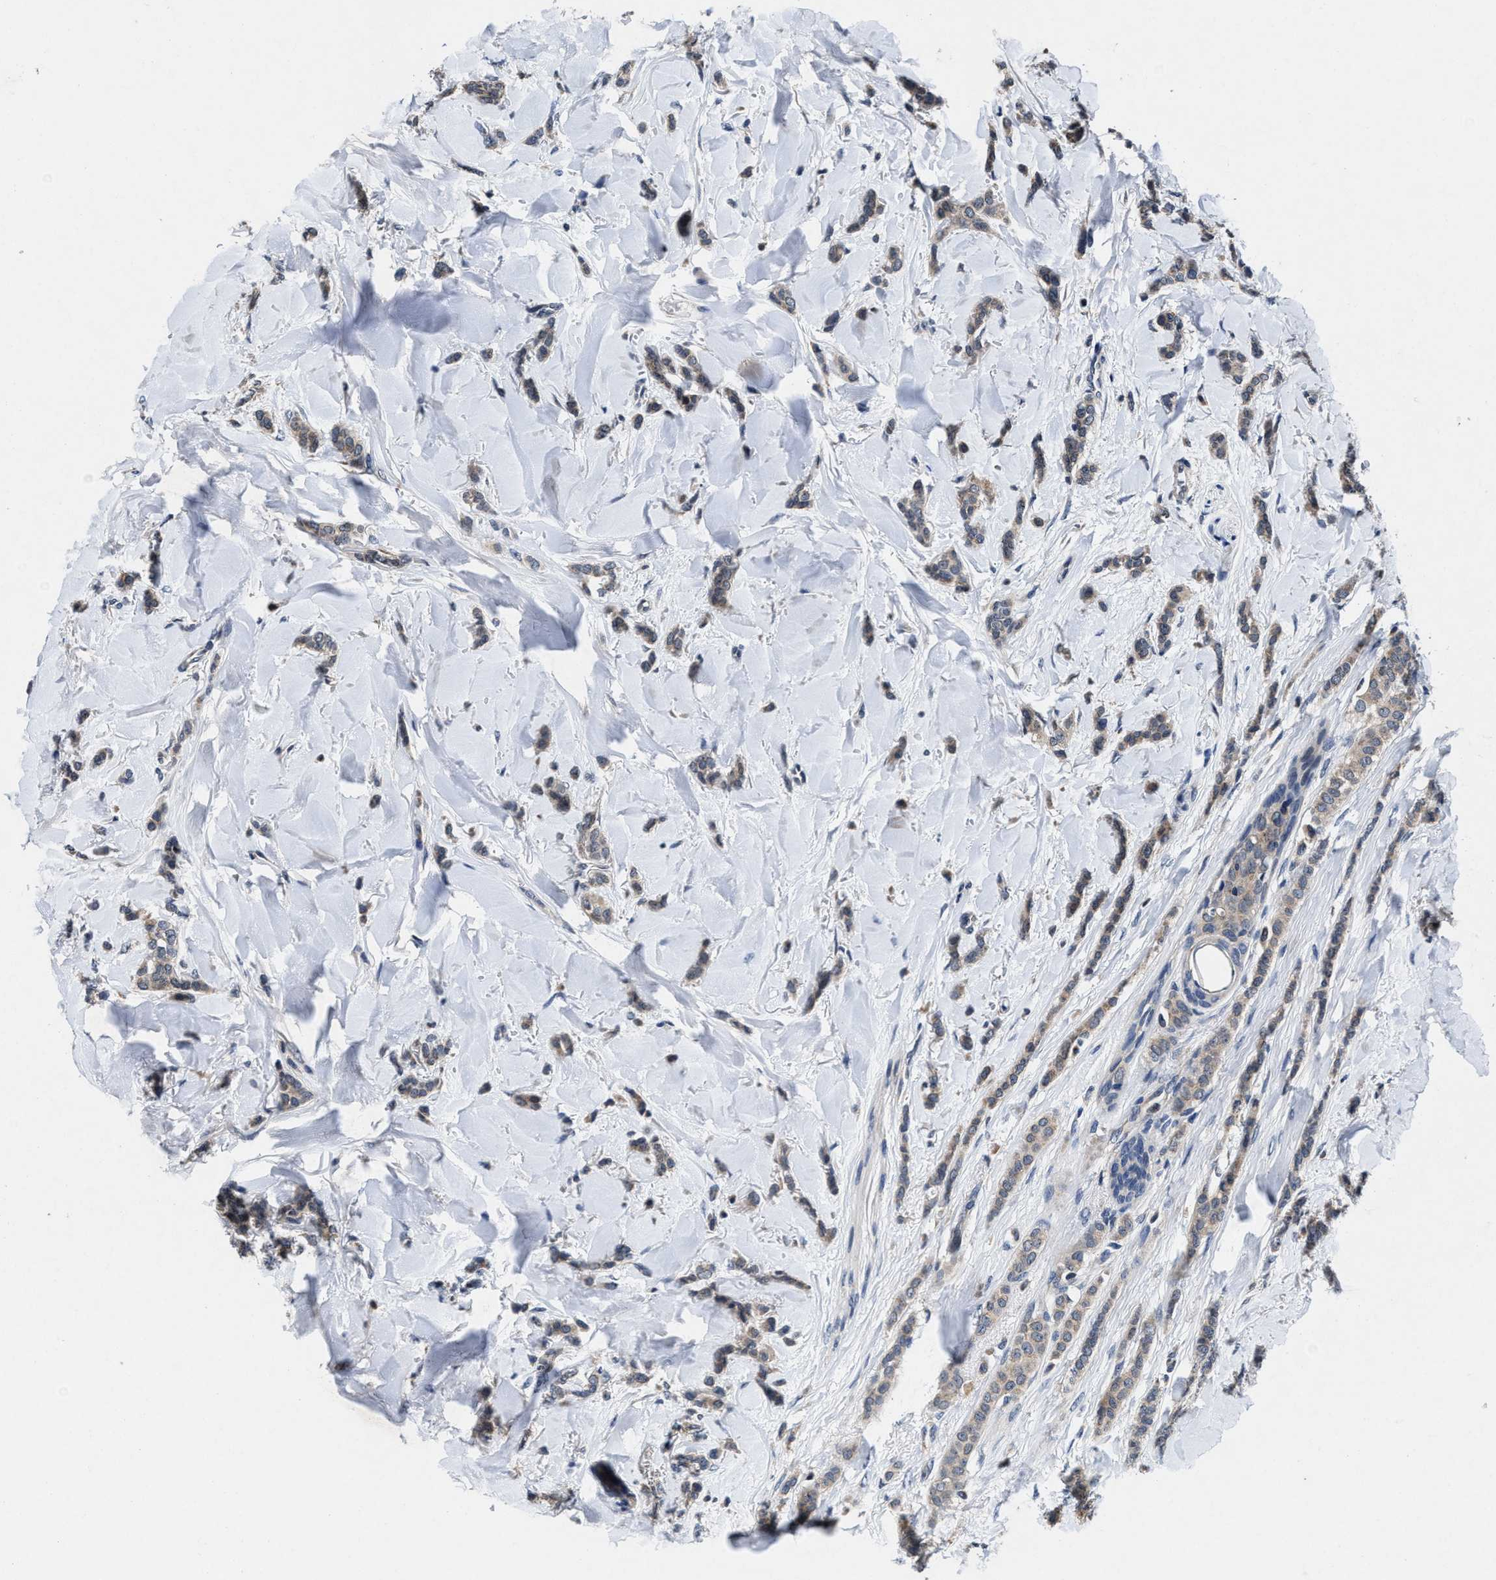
{"staining": {"intensity": "weak", "quantity": ">75%", "location": "cytoplasmic/membranous"}, "tissue": "breast cancer", "cell_type": "Tumor cells", "image_type": "cancer", "snomed": [{"axis": "morphology", "description": "Lobular carcinoma"}, {"axis": "topography", "description": "Skin"}, {"axis": "topography", "description": "Breast"}], "caption": "IHC image of neoplastic tissue: breast cancer (lobular carcinoma) stained using immunohistochemistry displays low levels of weak protein expression localized specifically in the cytoplasmic/membranous of tumor cells, appearing as a cytoplasmic/membranous brown color.", "gene": "TMEM53", "patient": {"sex": "female", "age": 46}}